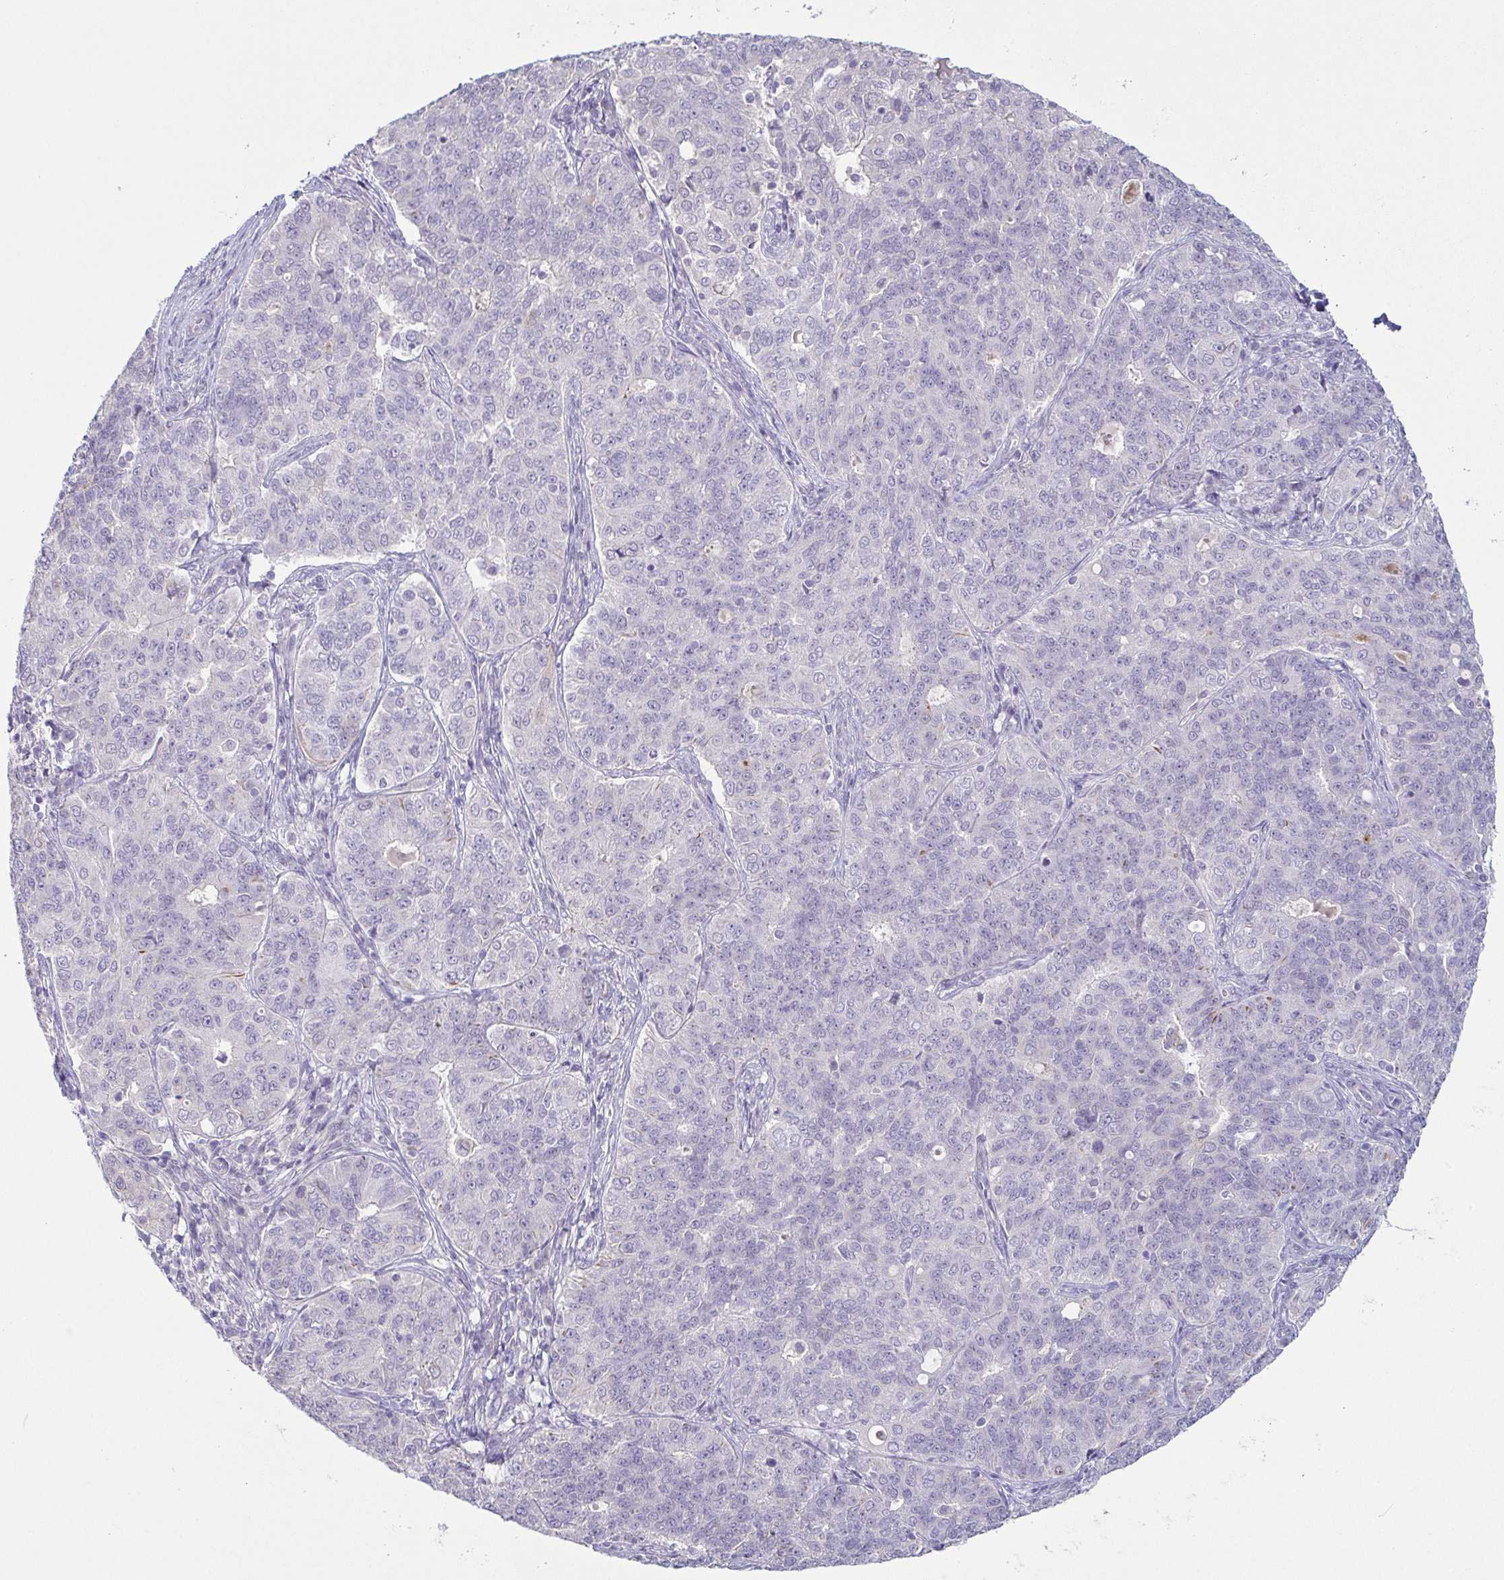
{"staining": {"intensity": "negative", "quantity": "none", "location": "none"}, "tissue": "endometrial cancer", "cell_type": "Tumor cells", "image_type": "cancer", "snomed": [{"axis": "morphology", "description": "Adenocarcinoma, NOS"}, {"axis": "topography", "description": "Endometrium"}], "caption": "An IHC image of endometrial adenocarcinoma is shown. There is no staining in tumor cells of endometrial adenocarcinoma.", "gene": "COL17A1", "patient": {"sex": "female", "age": 43}}